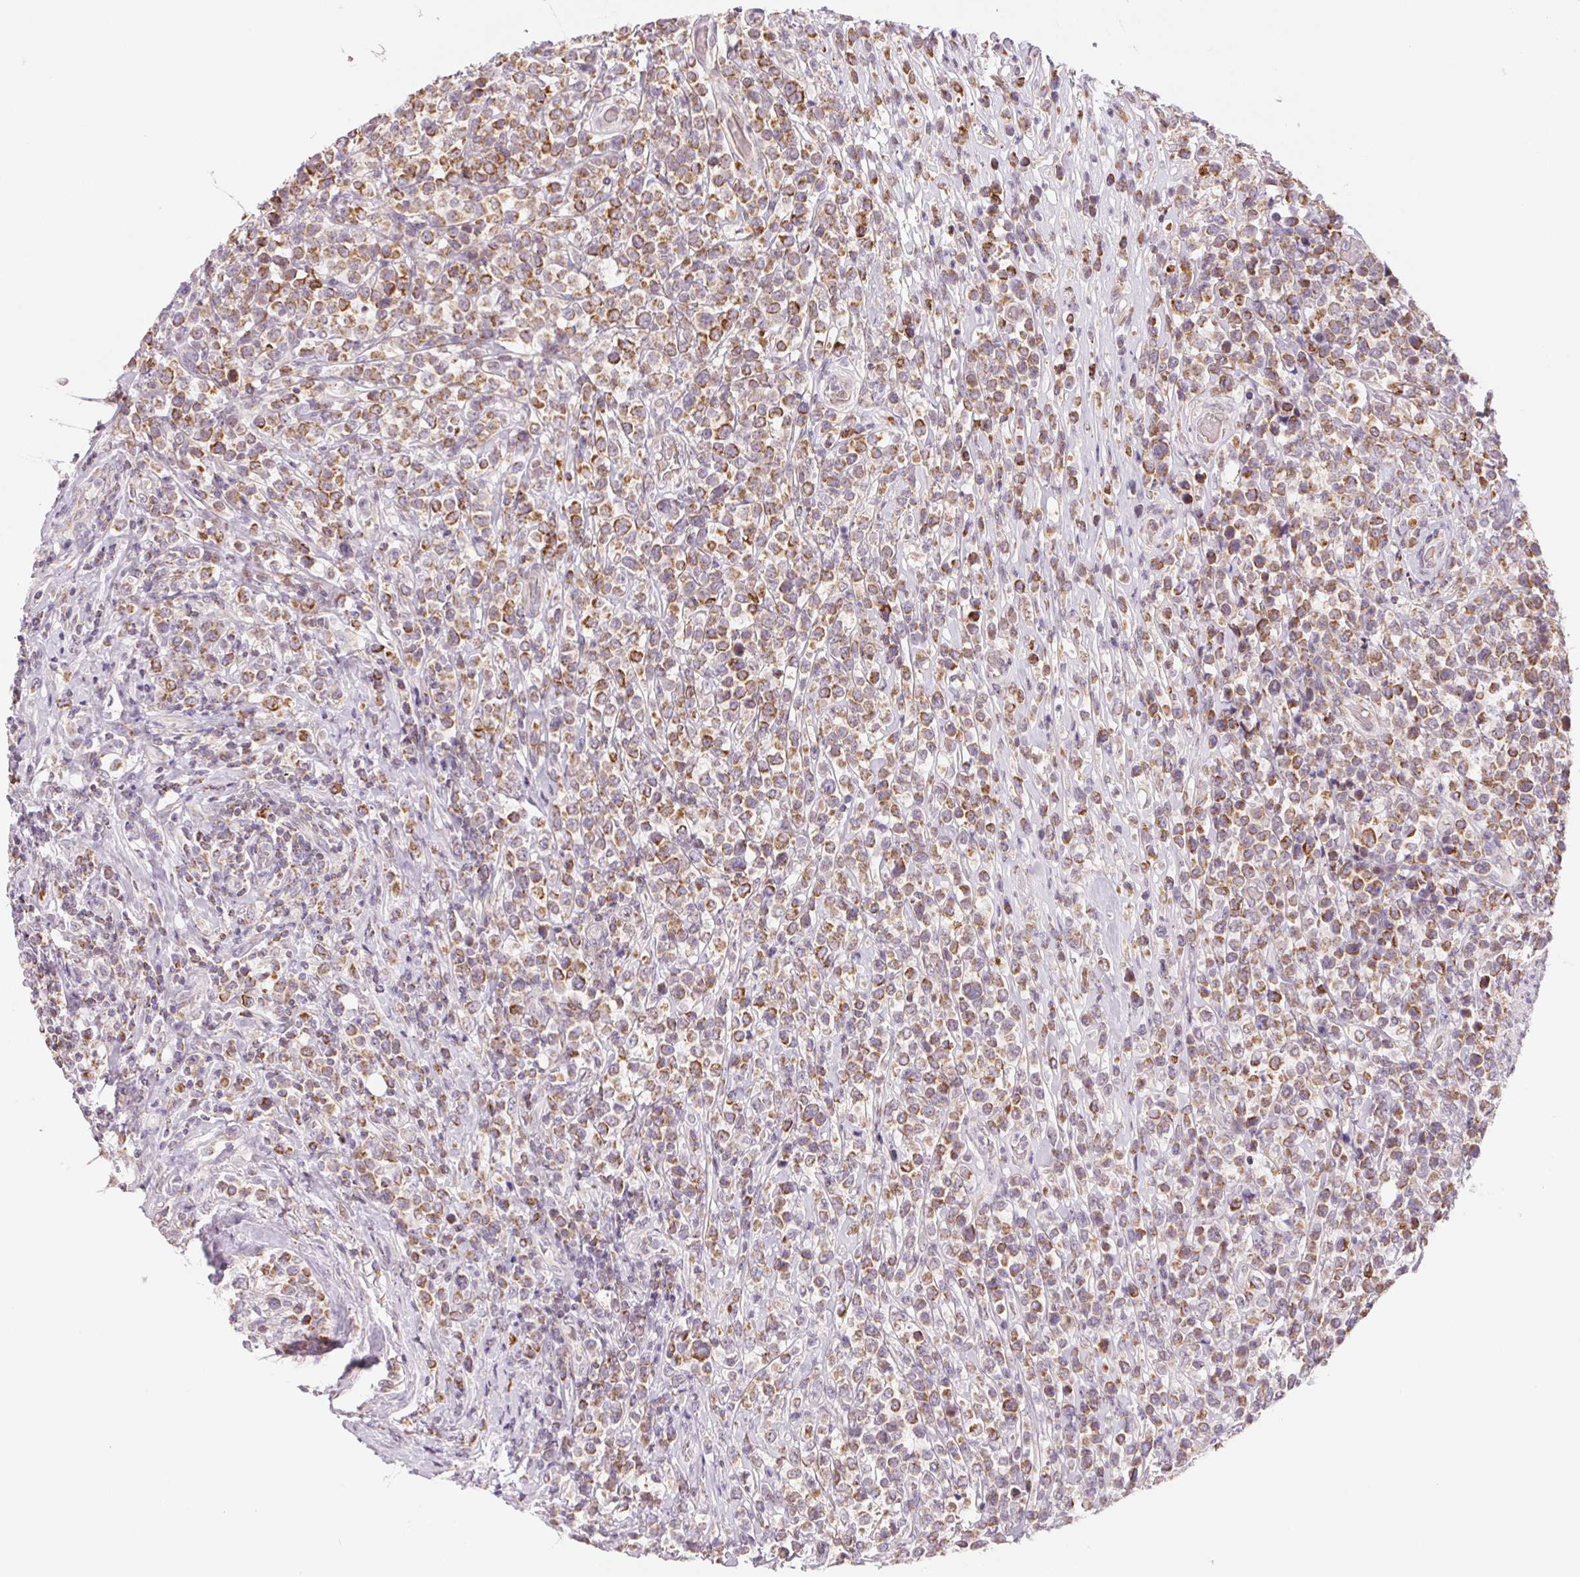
{"staining": {"intensity": "moderate", "quantity": ">75%", "location": "cytoplasmic/membranous"}, "tissue": "lymphoma", "cell_type": "Tumor cells", "image_type": "cancer", "snomed": [{"axis": "morphology", "description": "Malignant lymphoma, non-Hodgkin's type, High grade"}, {"axis": "topography", "description": "Soft tissue"}], "caption": "About >75% of tumor cells in human malignant lymphoma, non-Hodgkin's type (high-grade) reveal moderate cytoplasmic/membranous protein staining as visualized by brown immunohistochemical staining.", "gene": "HINT2", "patient": {"sex": "female", "age": 56}}